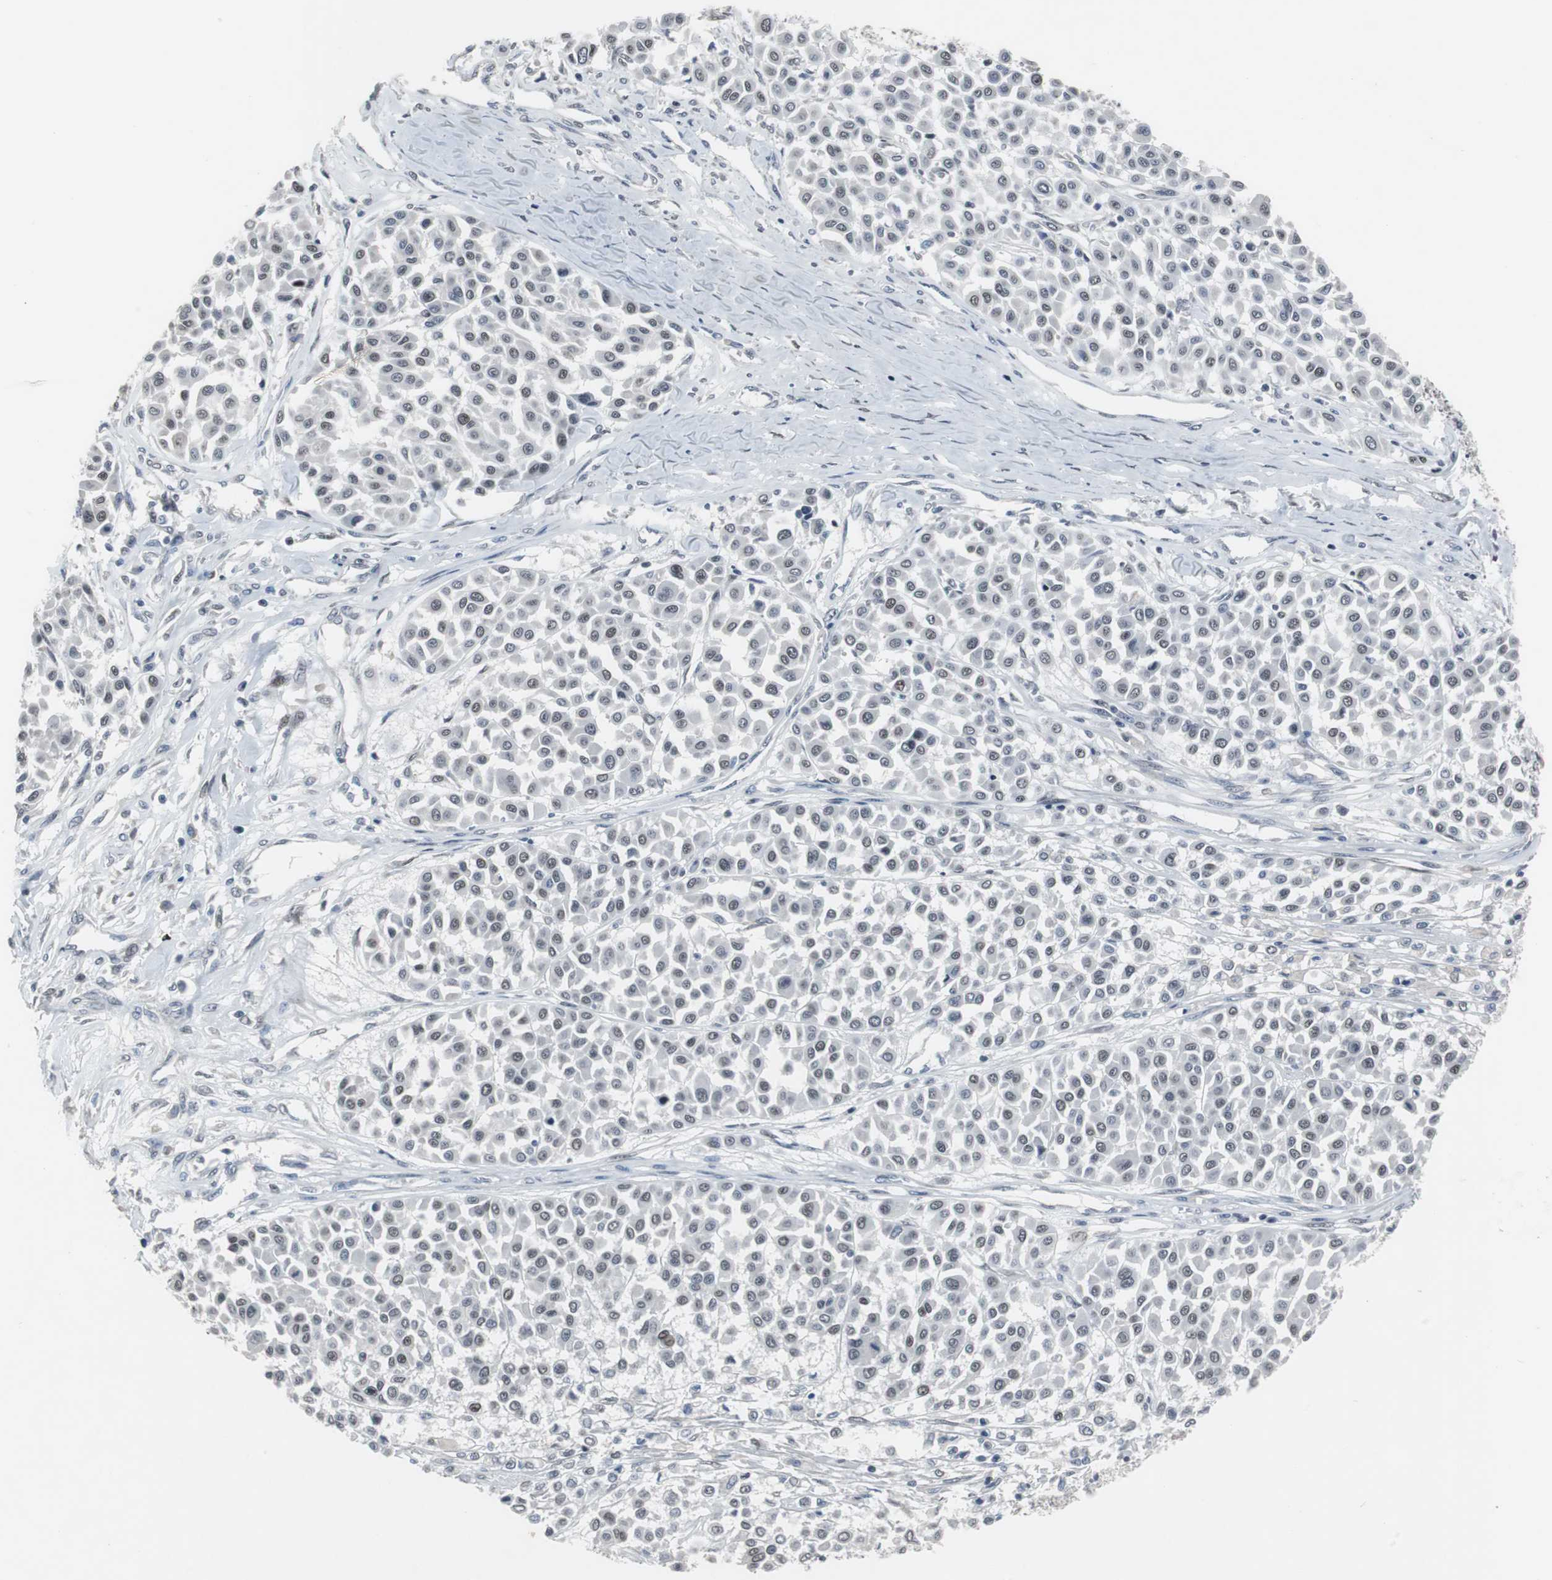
{"staining": {"intensity": "moderate", "quantity": ">75%", "location": "nuclear"}, "tissue": "melanoma", "cell_type": "Tumor cells", "image_type": "cancer", "snomed": [{"axis": "morphology", "description": "Malignant melanoma, Metastatic site"}, {"axis": "topography", "description": "Soft tissue"}], "caption": "The photomicrograph shows a brown stain indicating the presence of a protein in the nuclear of tumor cells in malignant melanoma (metastatic site).", "gene": "FOXP4", "patient": {"sex": "male", "age": 41}}